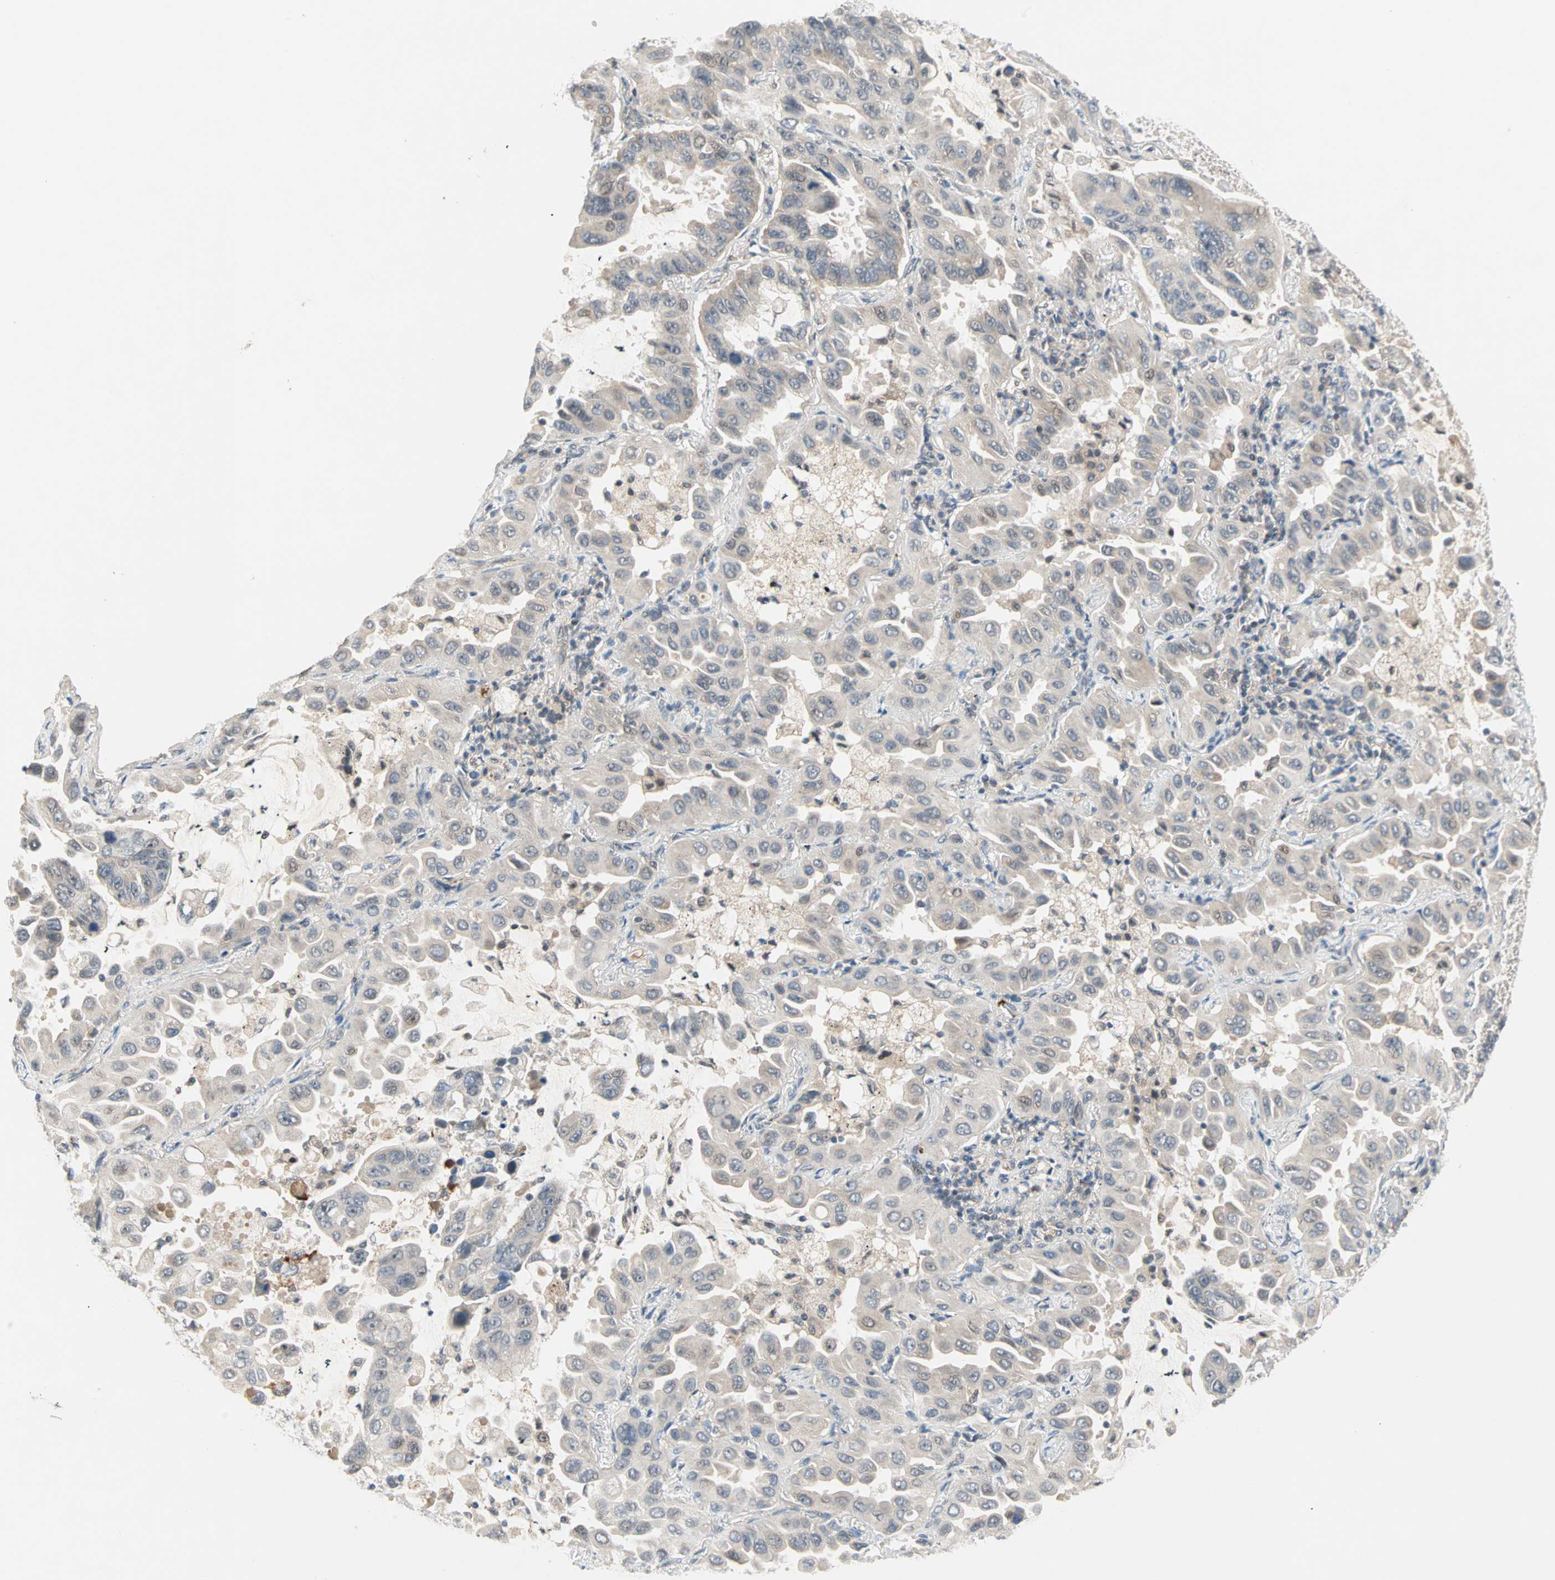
{"staining": {"intensity": "negative", "quantity": "none", "location": "none"}, "tissue": "lung cancer", "cell_type": "Tumor cells", "image_type": "cancer", "snomed": [{"axis": "morphology", "description": "Adenocarcinoma, NOS"}, {"axis": "topography", "description": "Lung"}], "caption": "DAB immunohistochemical staining of lung cancer exhibits no significant staining in tumor cells.", "gene": "PROS1", "patient": {"sex": "male", "age": 64}}